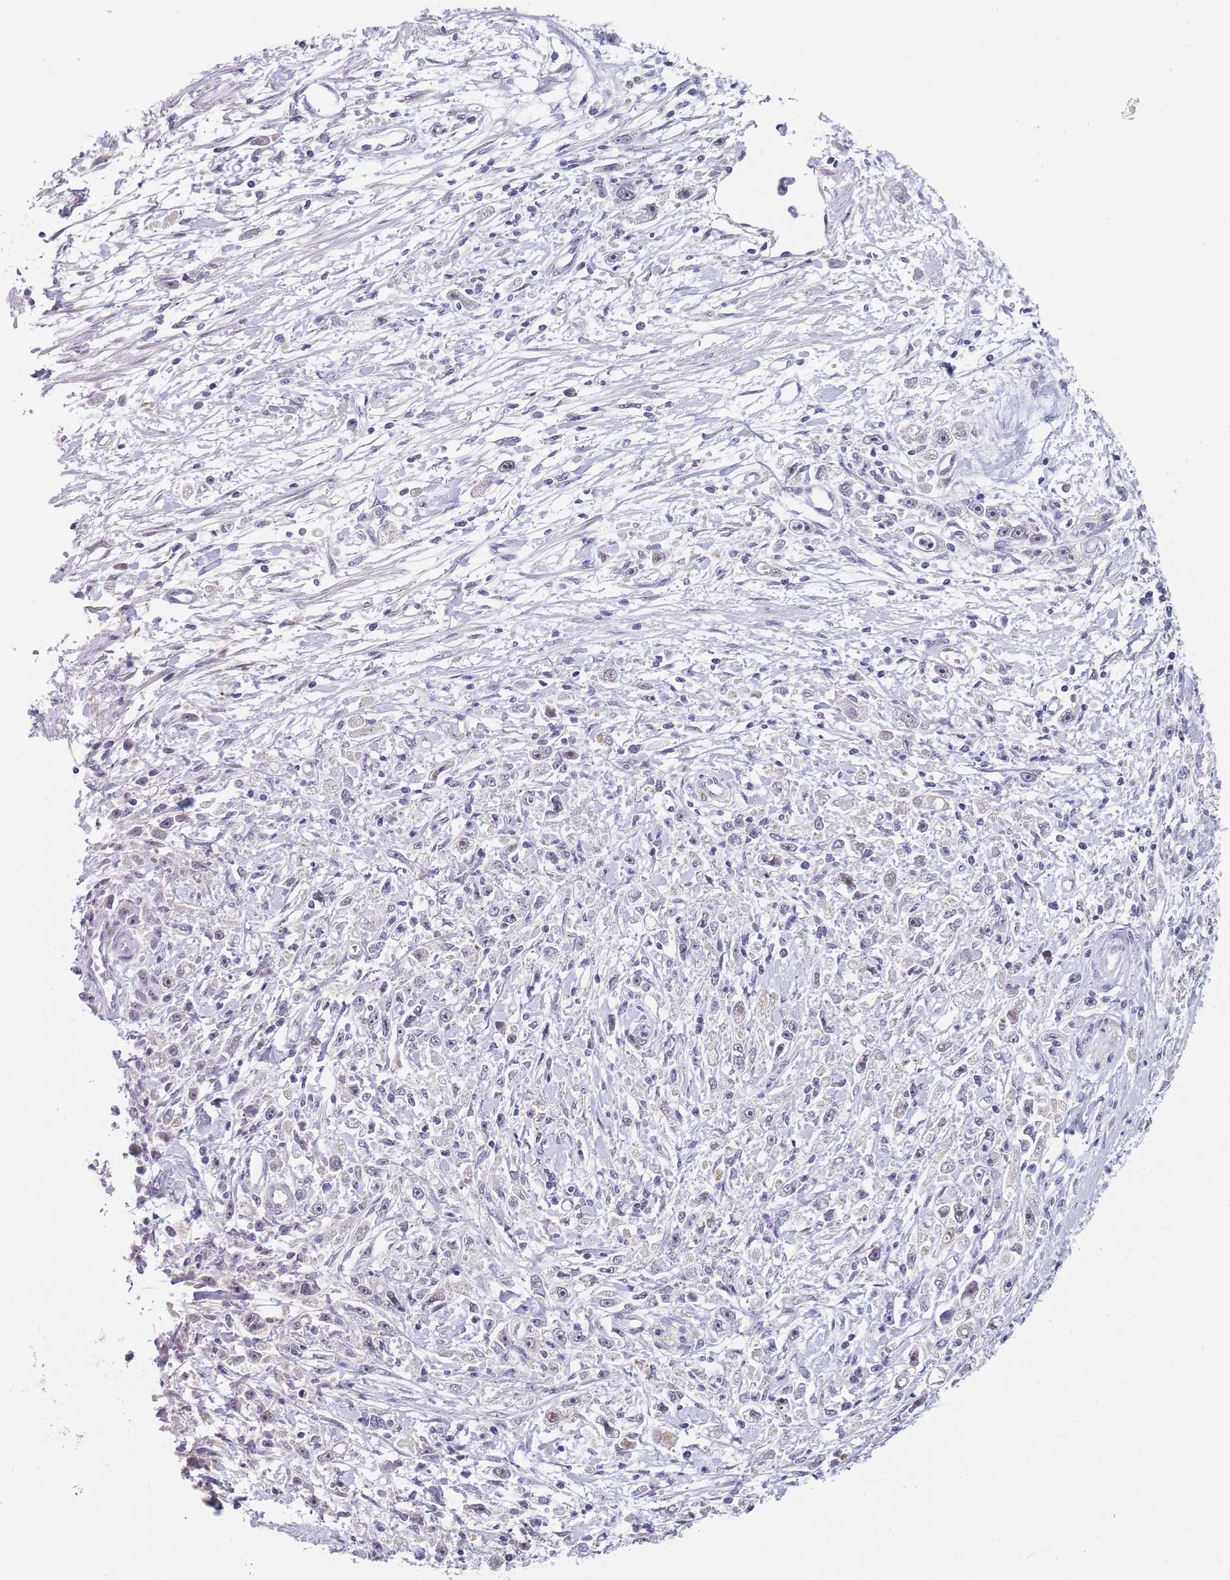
{"staining": {"intensity": "negative", "quantity": "none", "location": "none"}, "tissue": "stomach cancer", "cell_type": "Tumor cells", "image_type": "cancer", "snomed": [{"axis": "morphology", "description": "Adenocarcinoma, NOS"}, {"axis": "topography", "description": "Stomach"}], "caption": "Immunohistochemical staining of stomach cancer (adenocarcinoma) reveals no significant staining in tumor cells.", "gene": "PLCL2", "patient": {"sex": "female", "age": 59}}